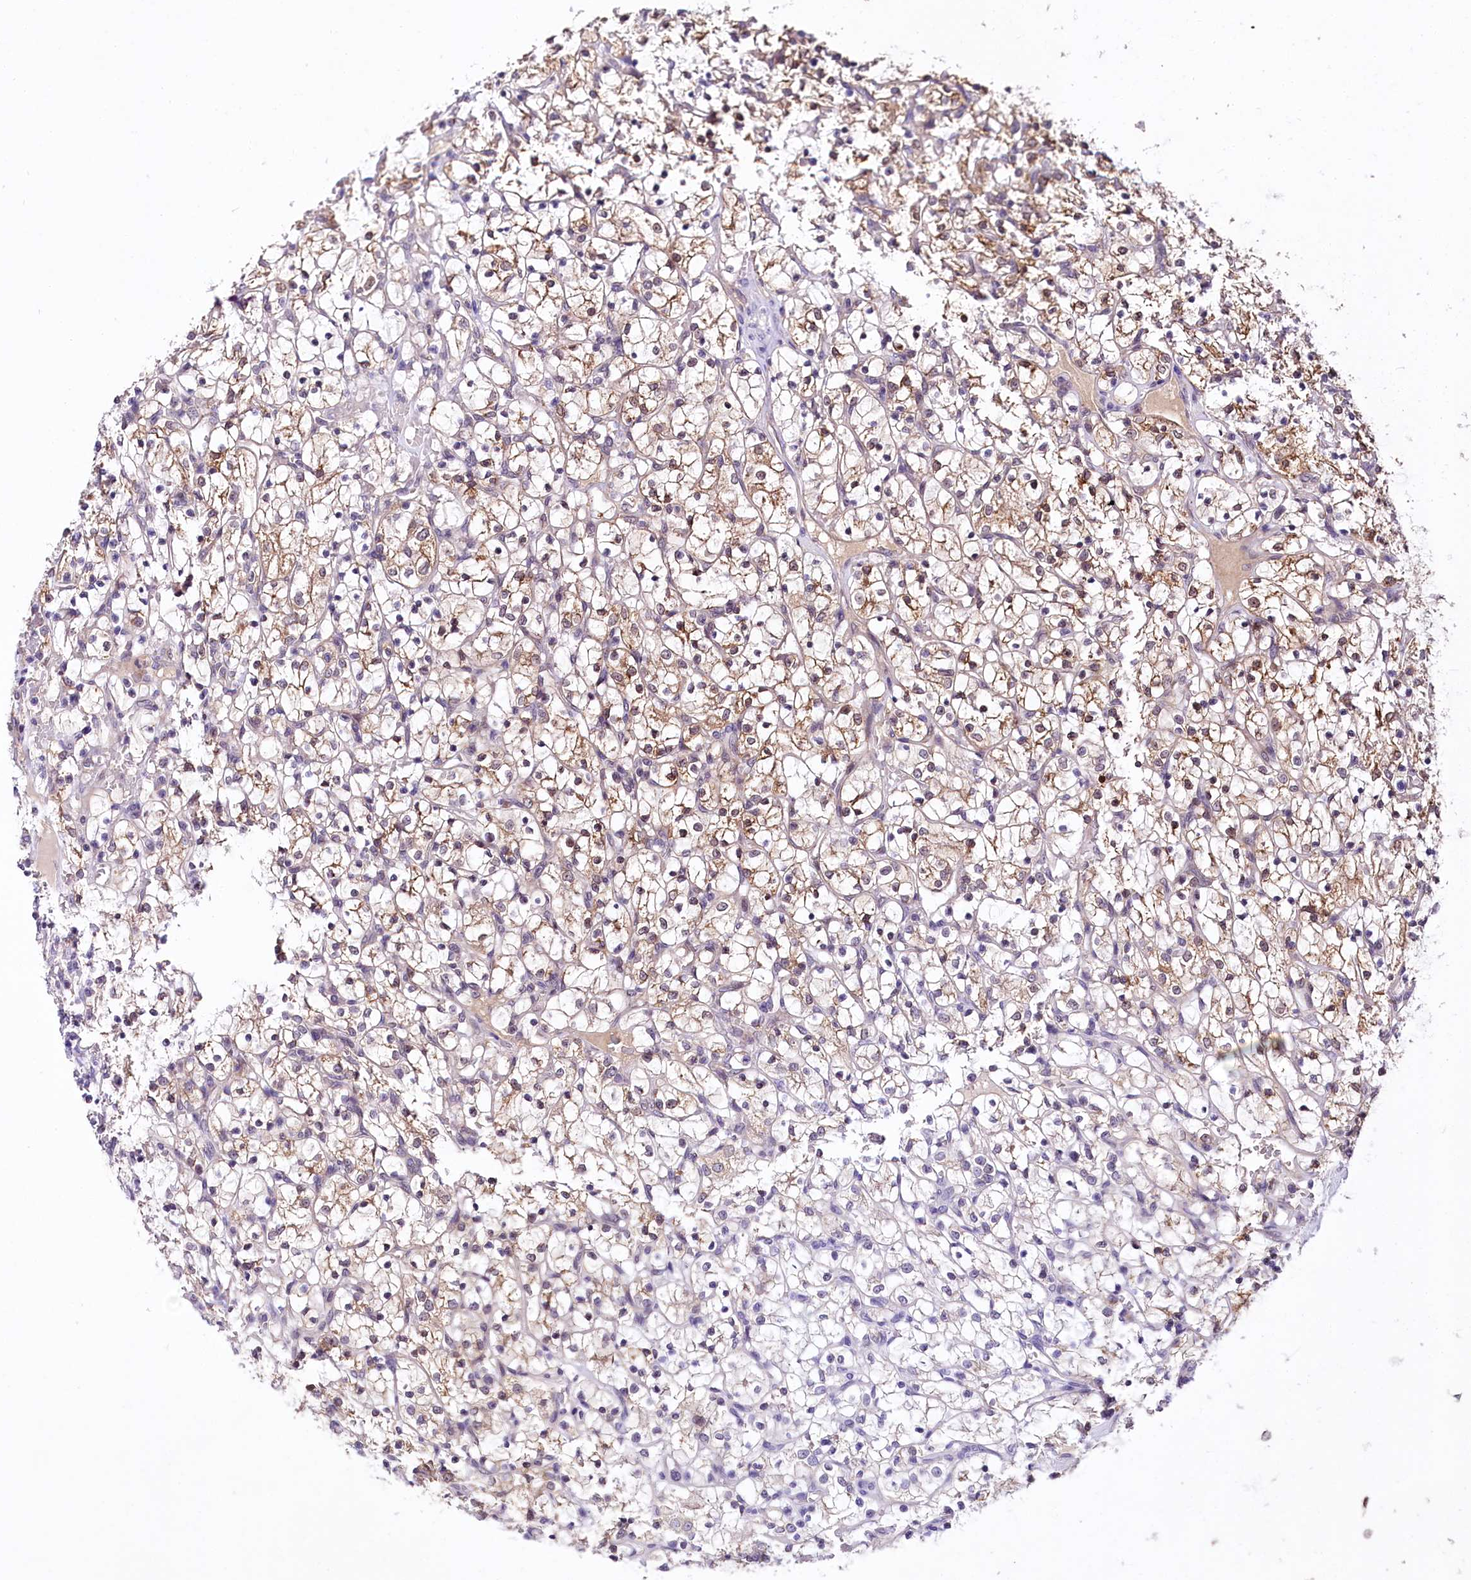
{"staining": {"intensity": "moderate", "quantity": "25%-75%", "location": "cytoplasmic/membranous"}, "tissue": "renal cancer", "cell_type": "Tumor cells", "image_type": "cancer", "snomed": [{"axis": "morphology", "description": "Adenocarcinoma, NOS"}, {"axis": "topography", "description": "Kidney"}], "caption": "DAB immunohistochemical staining of renal cancer displays moderate cytoplasmic/membranous protein positivity in approximately 25%-75% of tumor cells.", "gene": "UBE3A", "patient": {"sex": "female", "age": 69}}